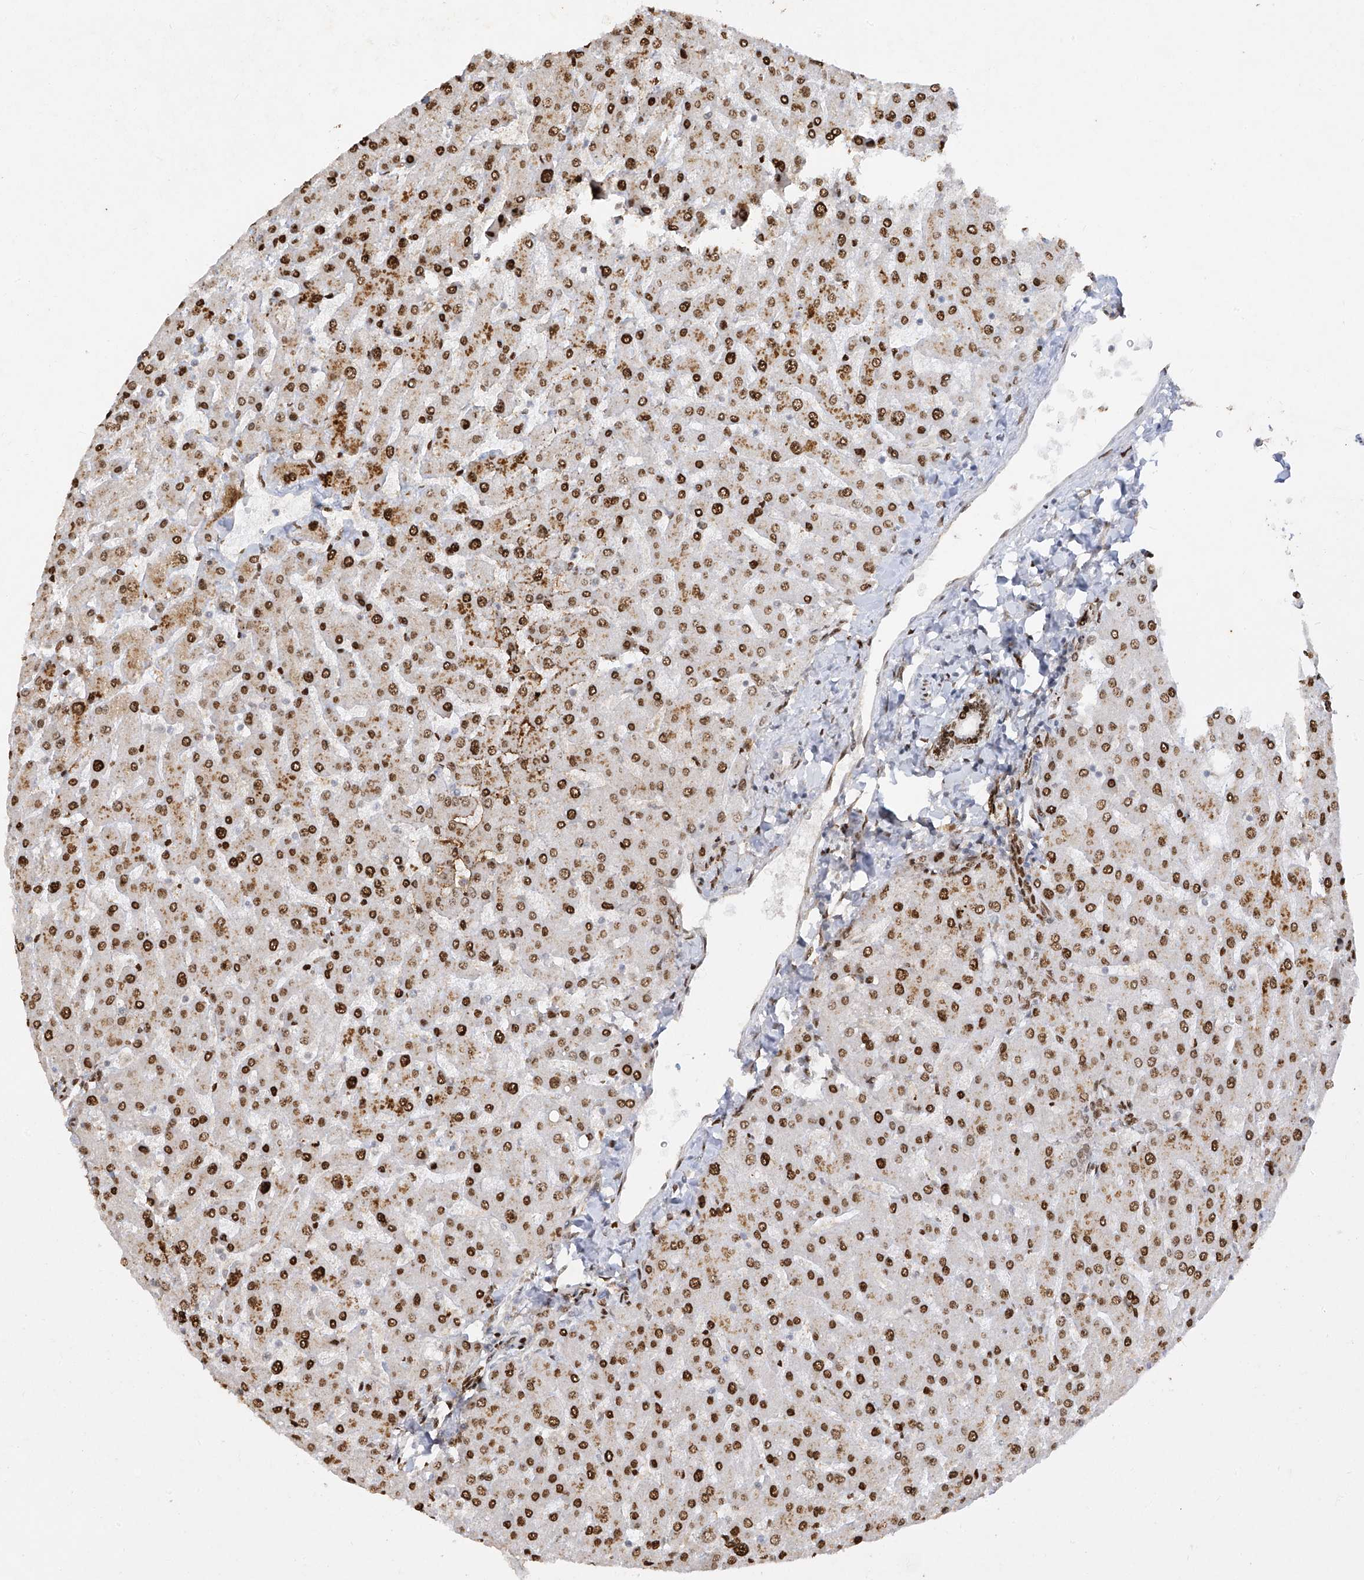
{"staining": {"intensity": "moderate", "quantity": "25%-75%", "location": "nuclear"}, "tissue": "liver", "cell_type": "Cholangiocytes", "image_type": "normal", "snomed": [{"axis": "morphology", "description": "Normal tissue, NOS"}, {"axis": "topography", "description": "Liver"}], "caption": "The immunohistochemical stain highlights moderate nuclear positivity in cholangiocytes of benign liver. Using DAB (3,3'-diaminobenzidine) (brown) and hematoxylin (blue) stains, captured at high magnification using brightfield microscopy.", "gene": "ATRIP", "patient": {"sex": "male", "age": 55}}